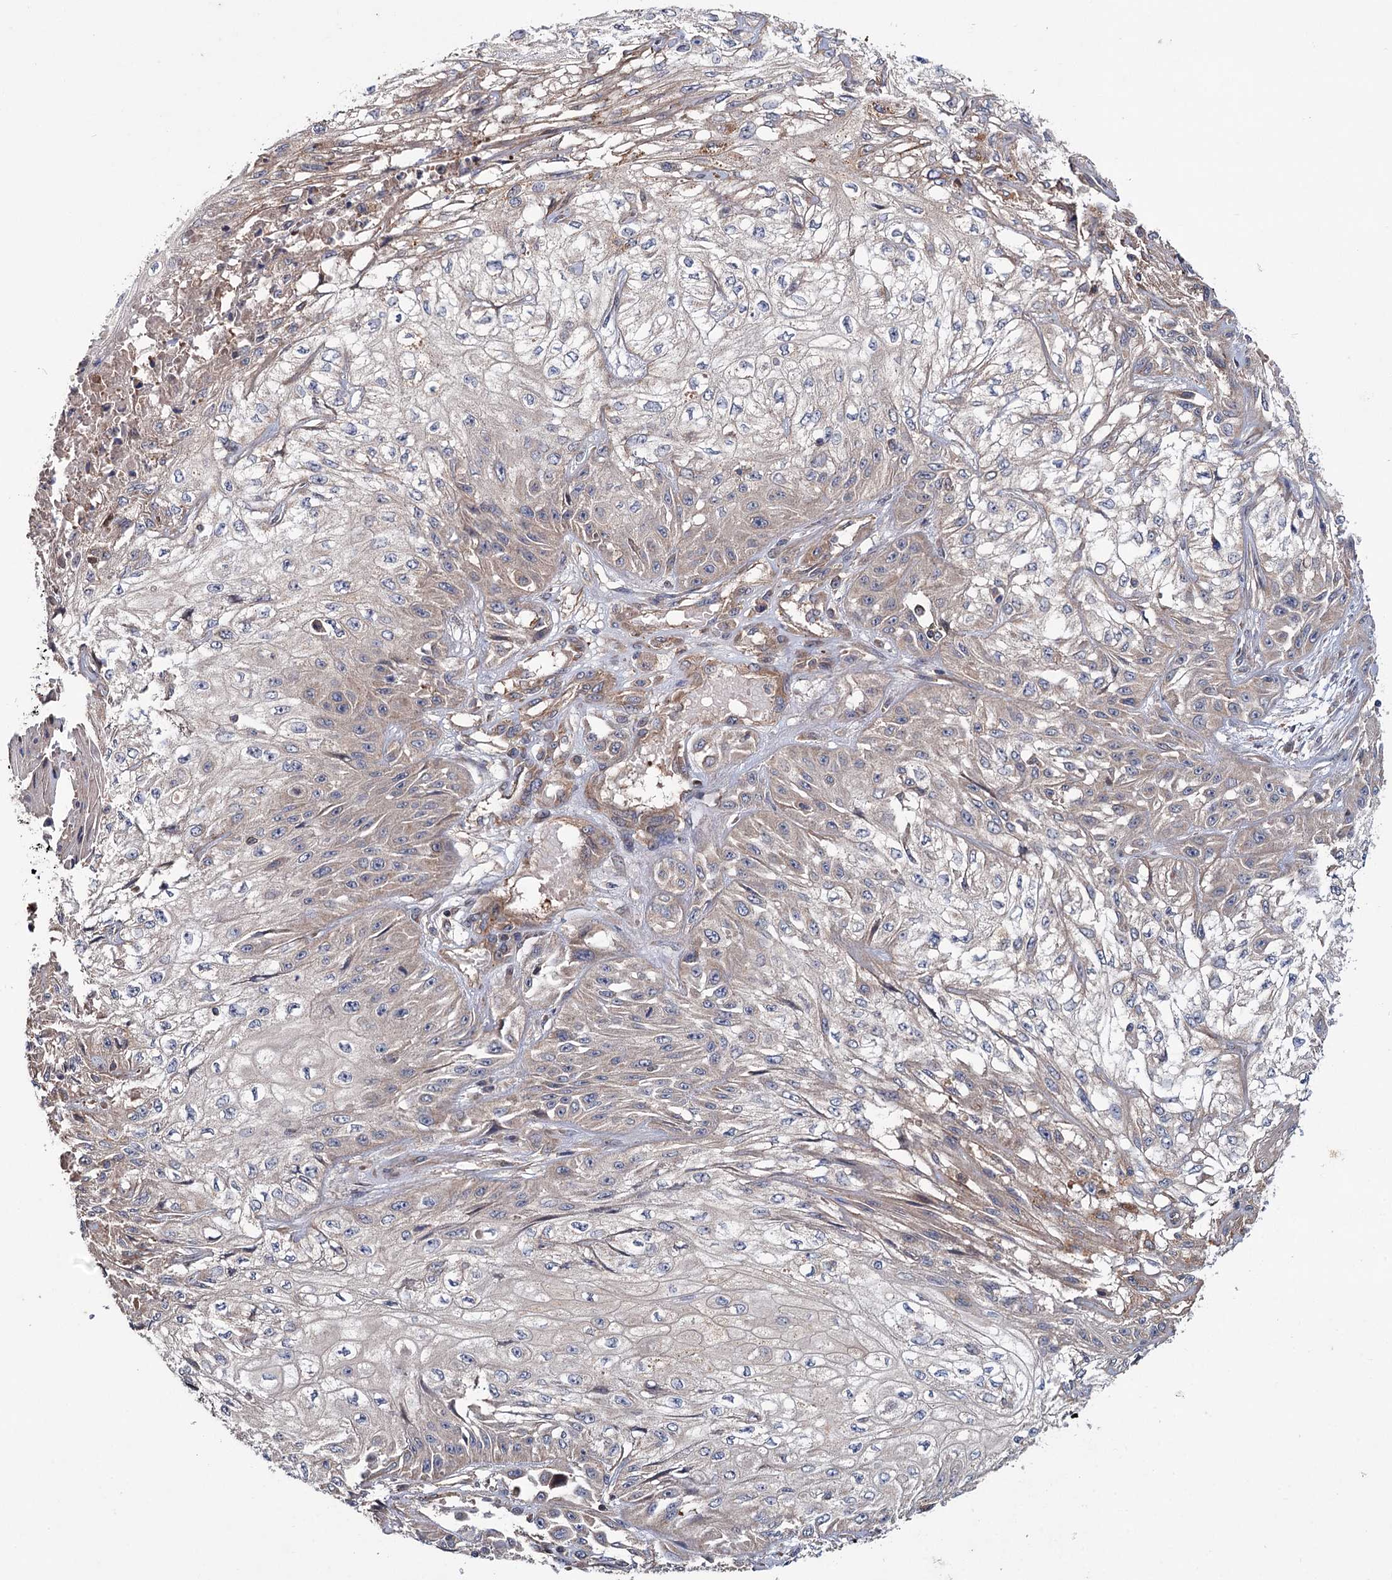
{"staining": {"intensity": "negative", "quantity": "none", "location": "none"}, "tissue": "skin cancer", "cell_type": "Tumor cells", "image_type": "cancer", "snomed": [{"axis": "morphology", "description": "Squamous cell carcinoma, NOS"}, {"axis": "morphology", "description": "Squamous cell carcinoma, metastatic, NOS"}, {"axis": "topography", "description": "Skin"}, {"axis": "topography", "description": "Lymph node"}], "caption": "Protein analysis of squamous cell carcinoma (skin) exhibits no significant expression in tumor cells.", "gene": "MTRR", "patient": {"sex": "male", "age": 75}}